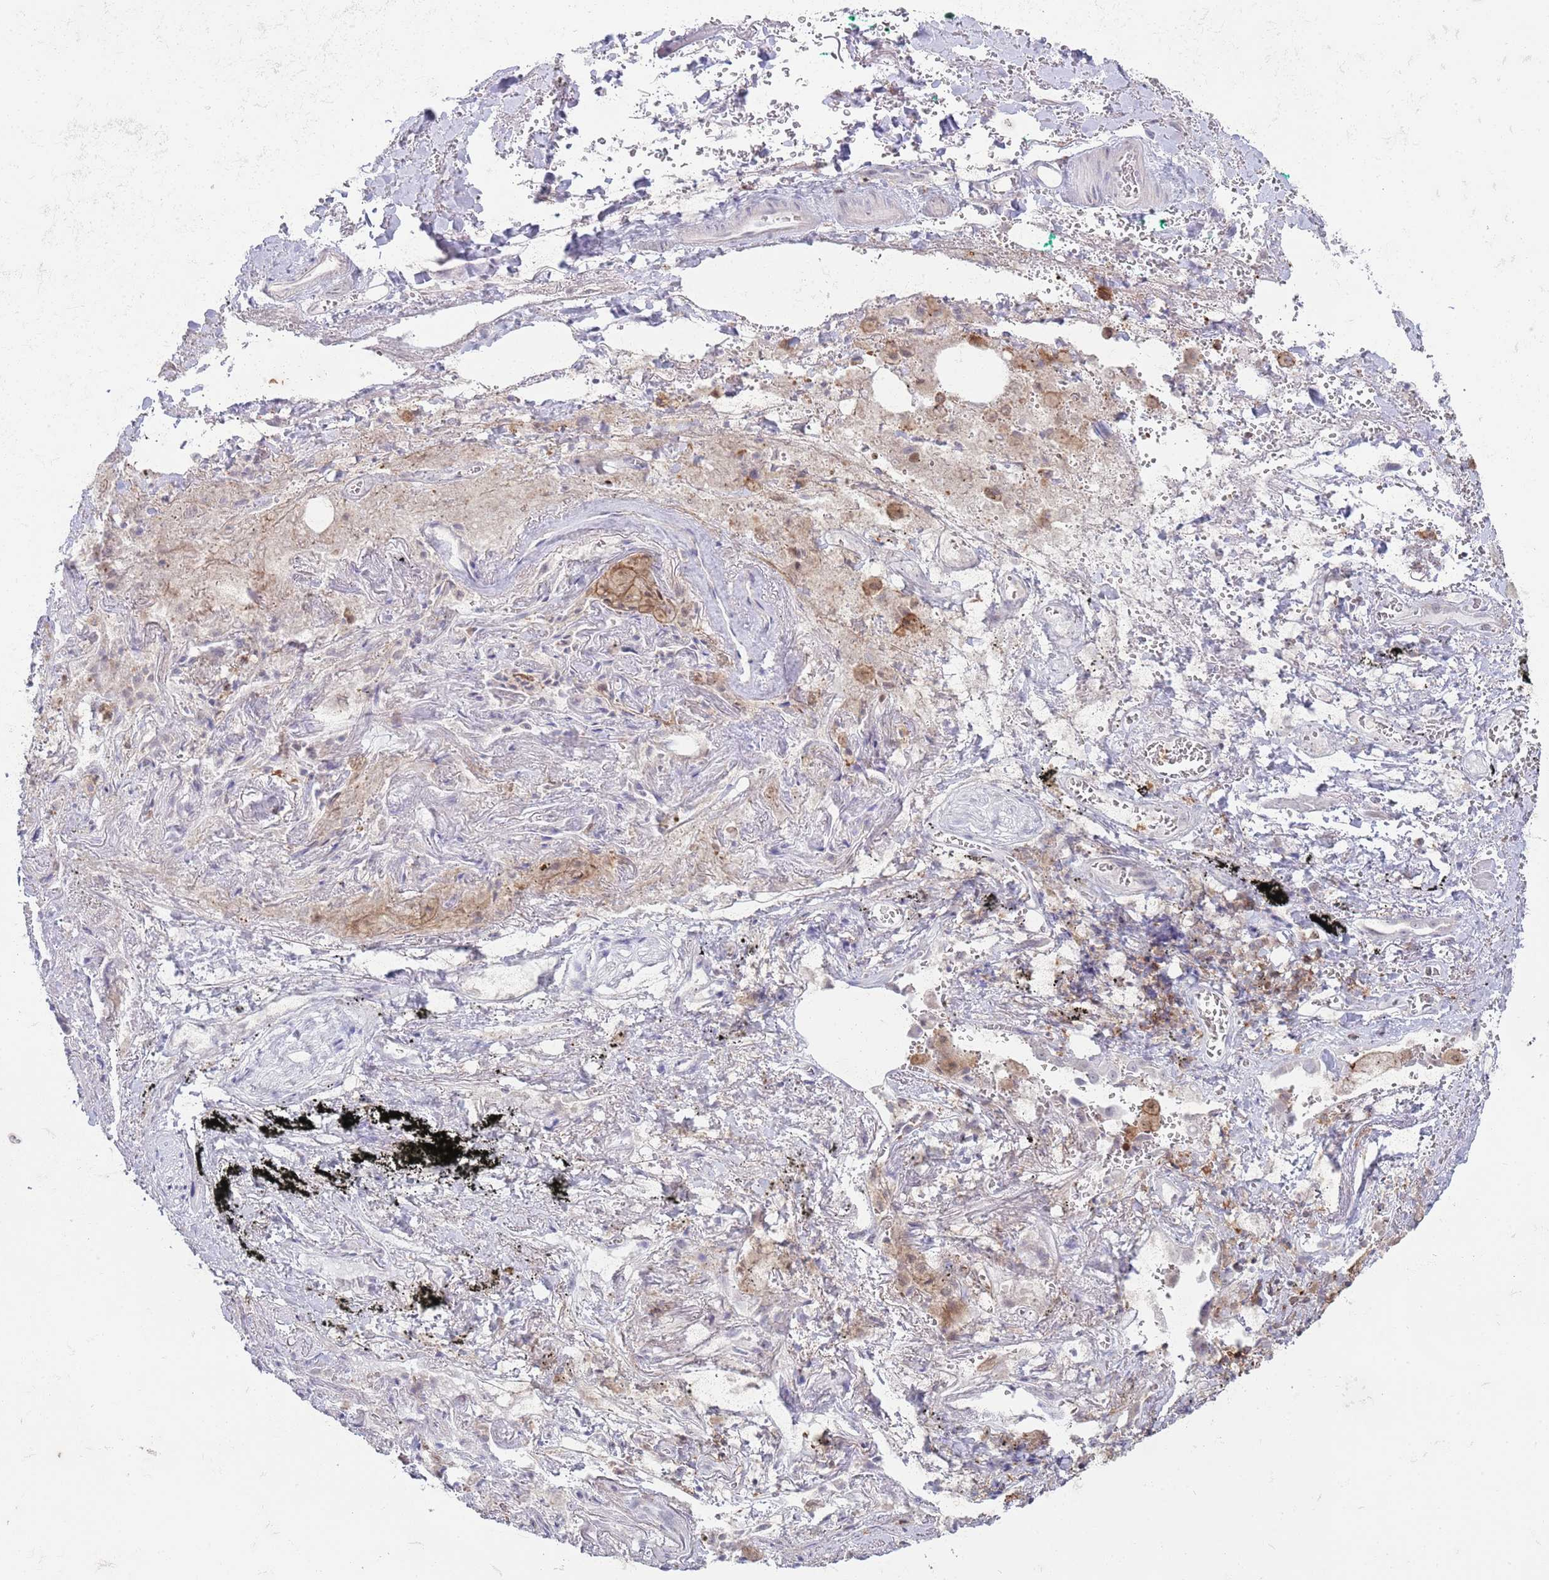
{"staining": {"intensity": "negative", "quantity": "none", "location": "none"}, "tissue": "adipose tissue", "cell_type": "Adipocytes", "image_type": "normal", "snomed": [{"axis": "morphology", "description": "Normal tissue, NOS"}, {"axis": "topography", "description": "Cartilage tissue"}], "caption": "High magnification brightfield microscopy of benign adipose tissue stained with DAB (brown) and counterstained with hematoxylin (blue): adipocytes show no significant staining. The staining is performed using DAB (3,3'-diaminobenzidine) brown chromogen with nuclei counter-stained in using hematoxylin.", "gene": "LPXN", "patient": {"sex": "male", "age": 66}}